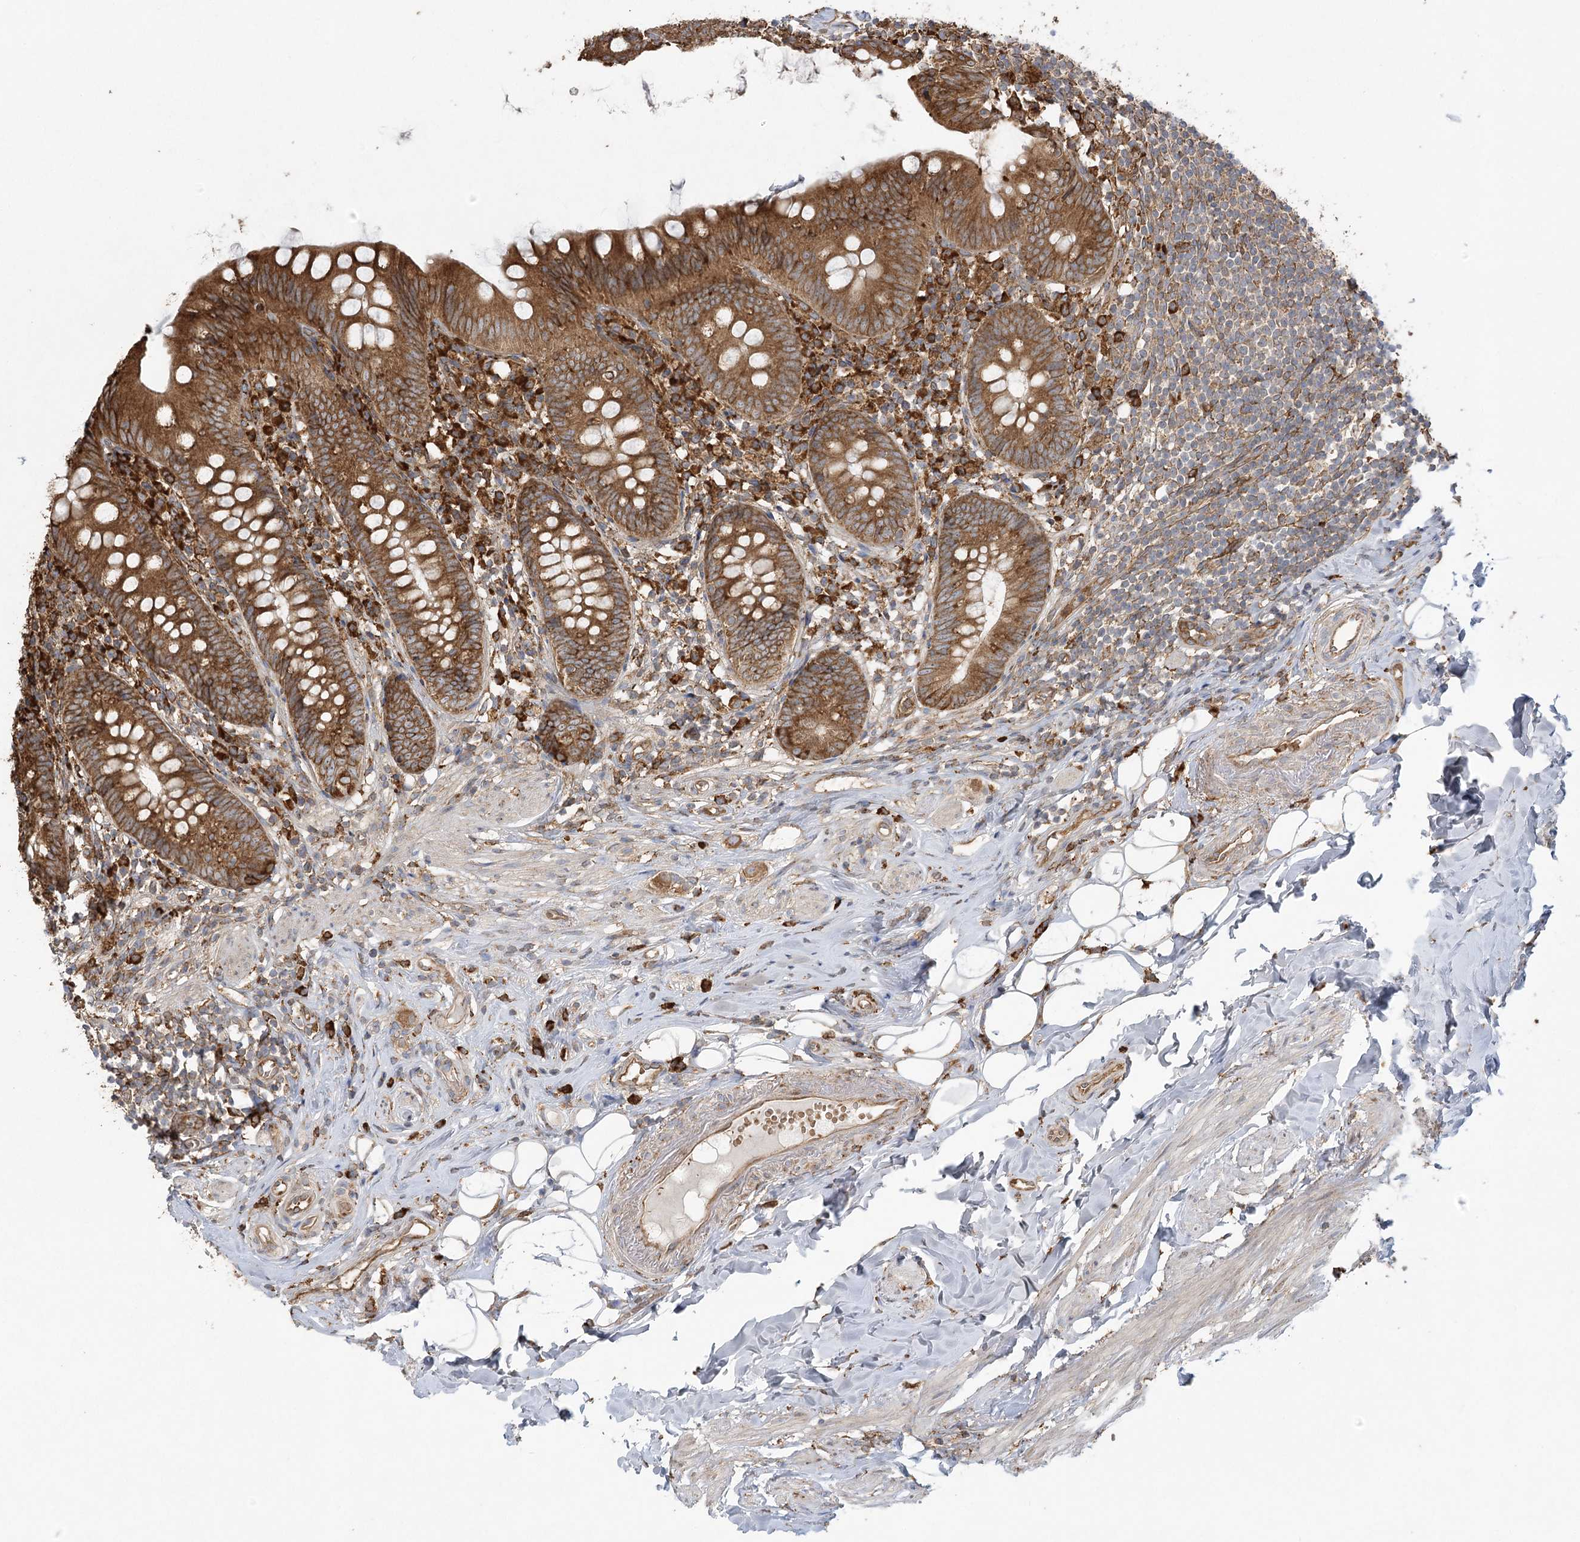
{"staining": {"intensity": "strong", "quantity": ">75%", "location": "cytoplasmic/membranous"}, "tissue": "appendix", "cell_type": "Glandular cells", "image_type": "normal", "snomed": [{"axis": "morphology", "description": "Normal tissue, NOS"}, {"axis": "topography", "description": "Appendix"}], "caption": "IHC photomicrograph of normal appendix stained for a protein (brown), which demonstrates high levels of strong cytoplasmic/membranous expression in approximately >75% of glandular cells.", "gene": "ACAP2", "patient": {"sex": "female", "age": 62}}